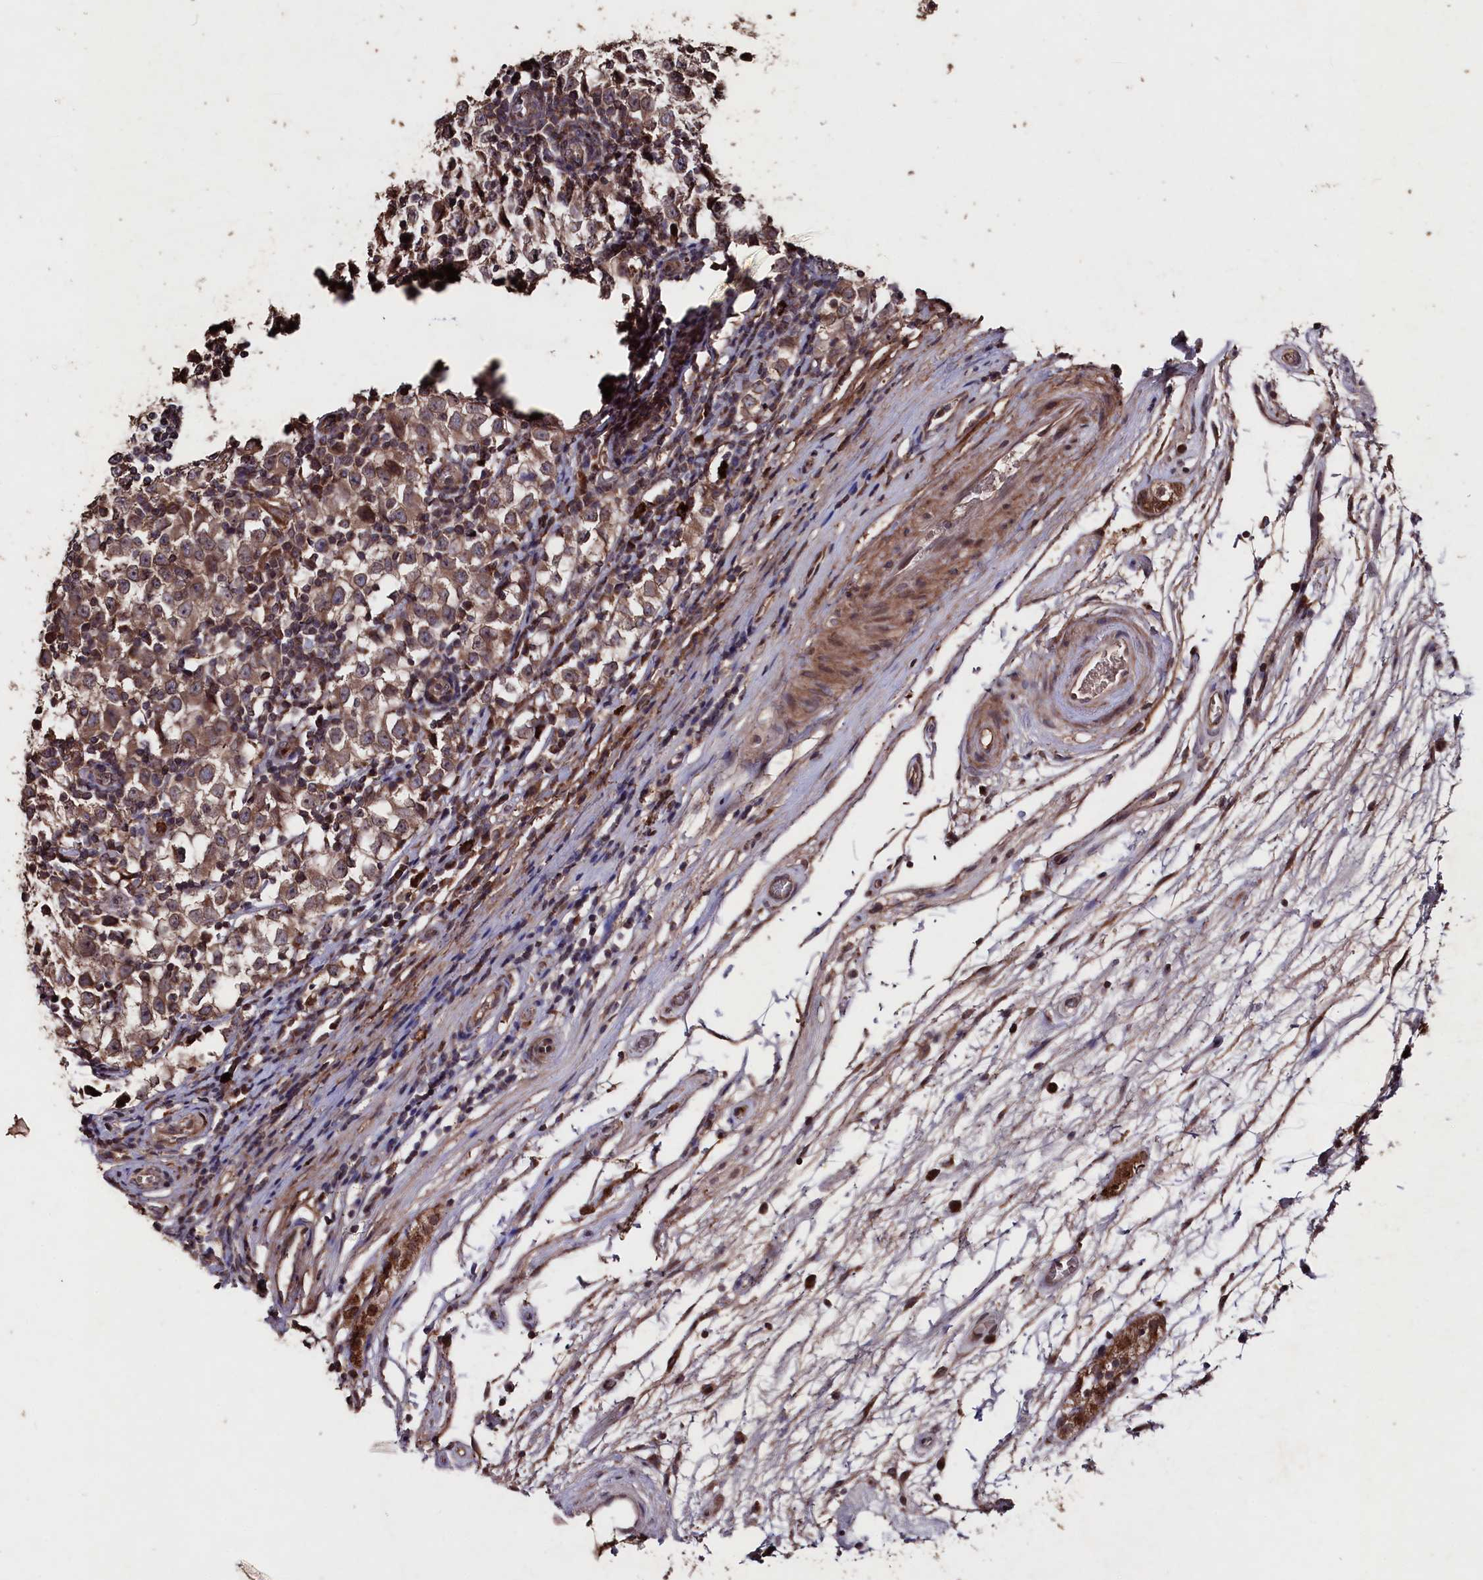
{"staining": {"intensity": "moderate", "quantity": ">75%", "location": "cytoplasmic/membranous"}, "tissue": "testis cancer", "cell_type": "Tumor cells", "image_type": "cancer", "snomed": [{"axis": "morphology", "description": "Seminoma, NOS"}, {"axis": "topography", "description": "Testis"}], "caption": "This is a histology image of IHC staining of testis cancer (seminoma), which shows moderate expression in the cytoplasmic/membranous of tumor cells.", "gene": "MYO1H", "patient": {"sex": "male", "age": 65}}